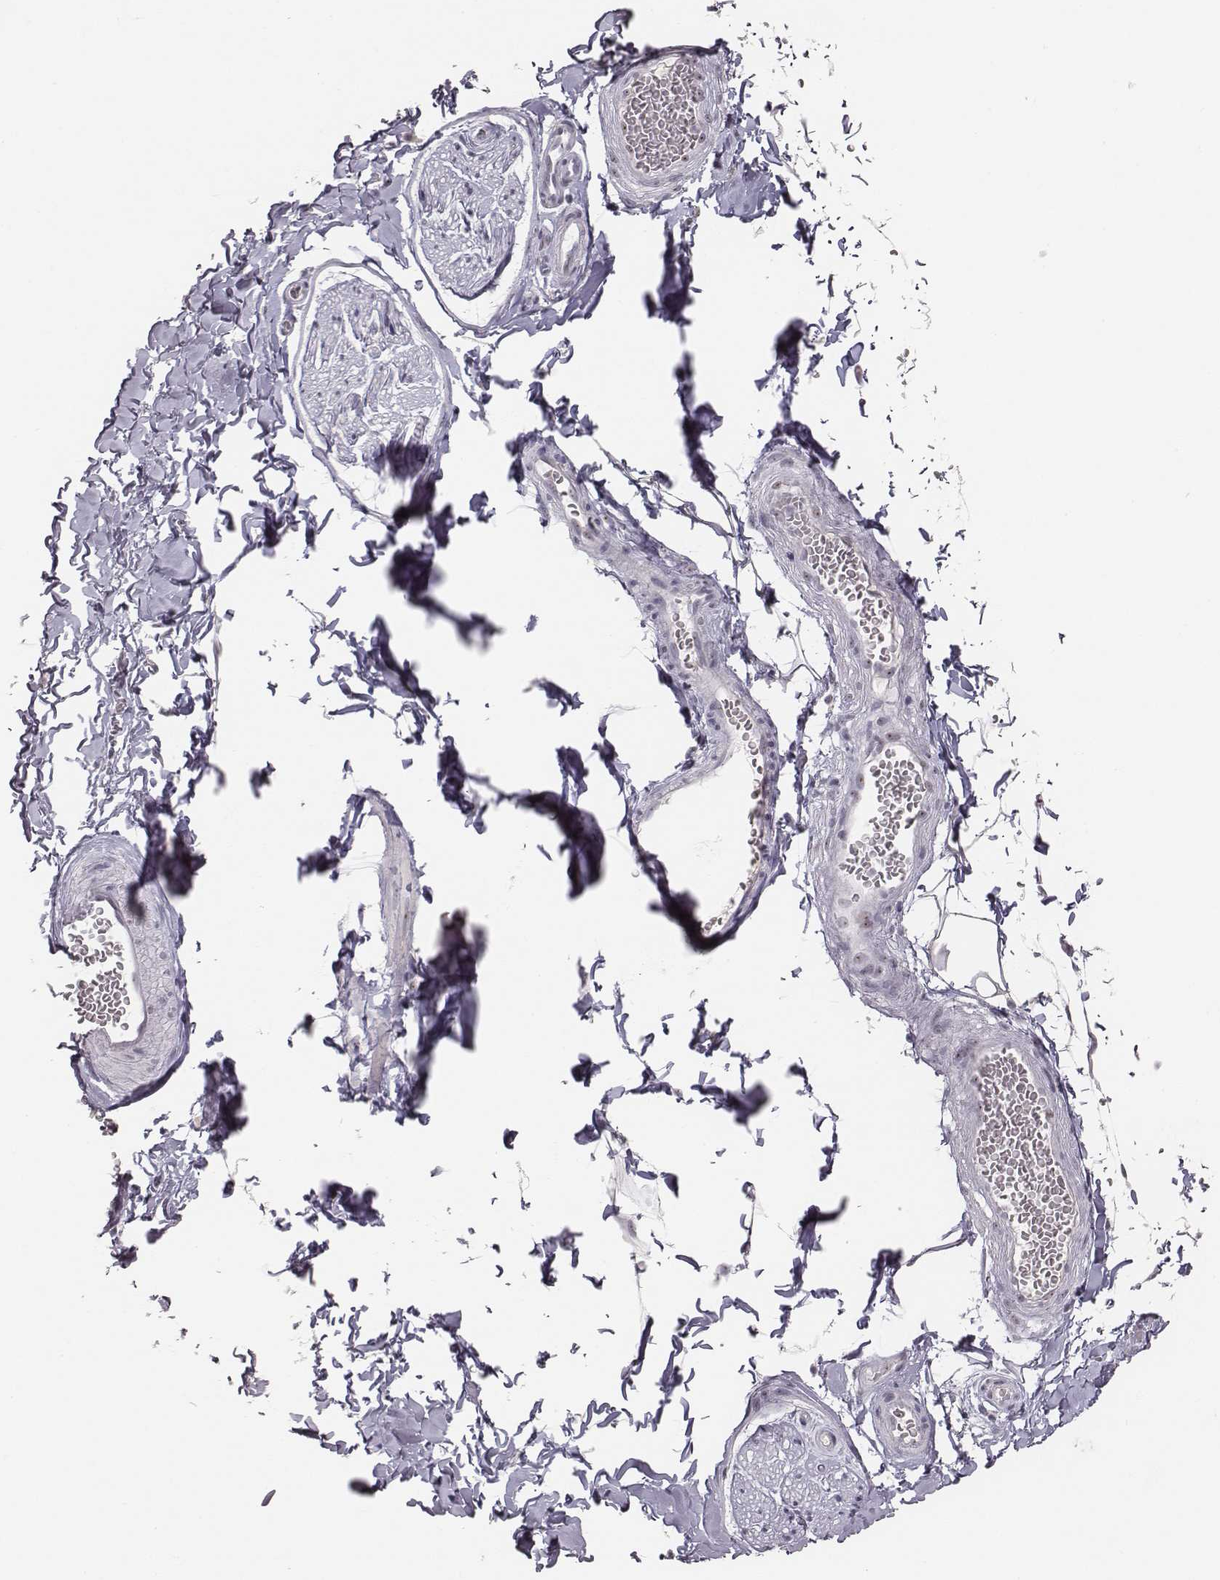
{"staining": {"intensity": "negative", "quantity": "none", "location": "none"}, "tissue": "adipose tissue", "cell_type": "Adipocytes", "image_type": "normal", "snomed": [{"axis": "morphology", "description": "Normal tissue, NOS"}, {"axis": "topography", "description": "Smooth muscle"}, {"axis": "topography", "description": "Peripheral nerve tissue"}], "caption": "Immunohistochemical staining of normal human adipose tissue reveals no significant staining in adipocytes. Brightfield microscopy of immunohistochemistry (IHC) stained with DAB (3,3'-diaminobenzidine) (brown) and hematoxylin (blue), captured at high magnification.", "gene": "NIFK", "patient": {"sex": "male", "age": 22}}